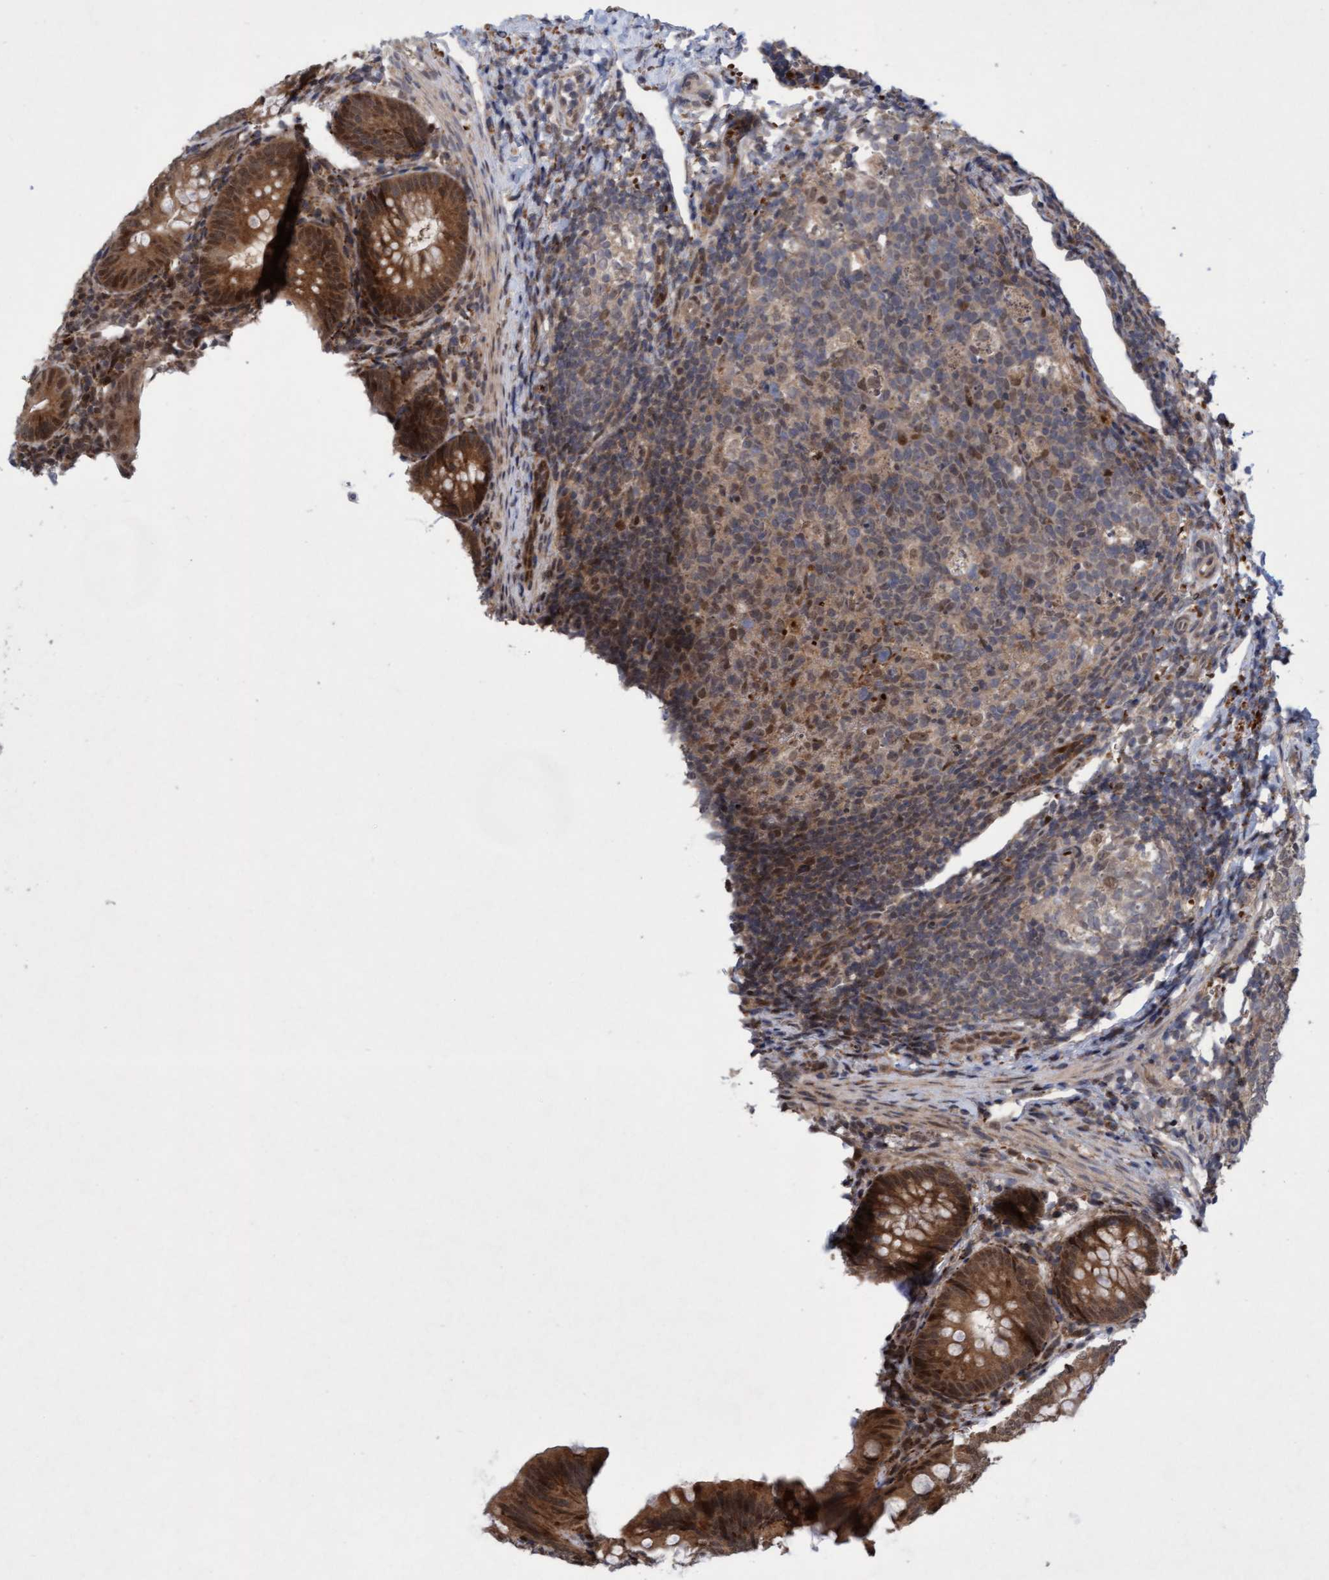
{"staining": {"intensity": "strong", "quantity": ">75%", "location": "cytoplasmic/membranous,nuclear"}, "tissue": "appendix", "cell_type": "Glandular cells", "image_type": "normal", "snomed": [{"axis": "morphology", "description": "Normal tissue, NOS"}, {"axis": "topography", "description": "Appendix"}], "caption": "The image shows immunohistochemical staining of unremarkable appendix. There is strong cytoplasmic/membranous,nuclear expression is identified in about >75% of glandular cells.", "gene": "TANC2", "patient": {"sex": "male", "age": 1}}